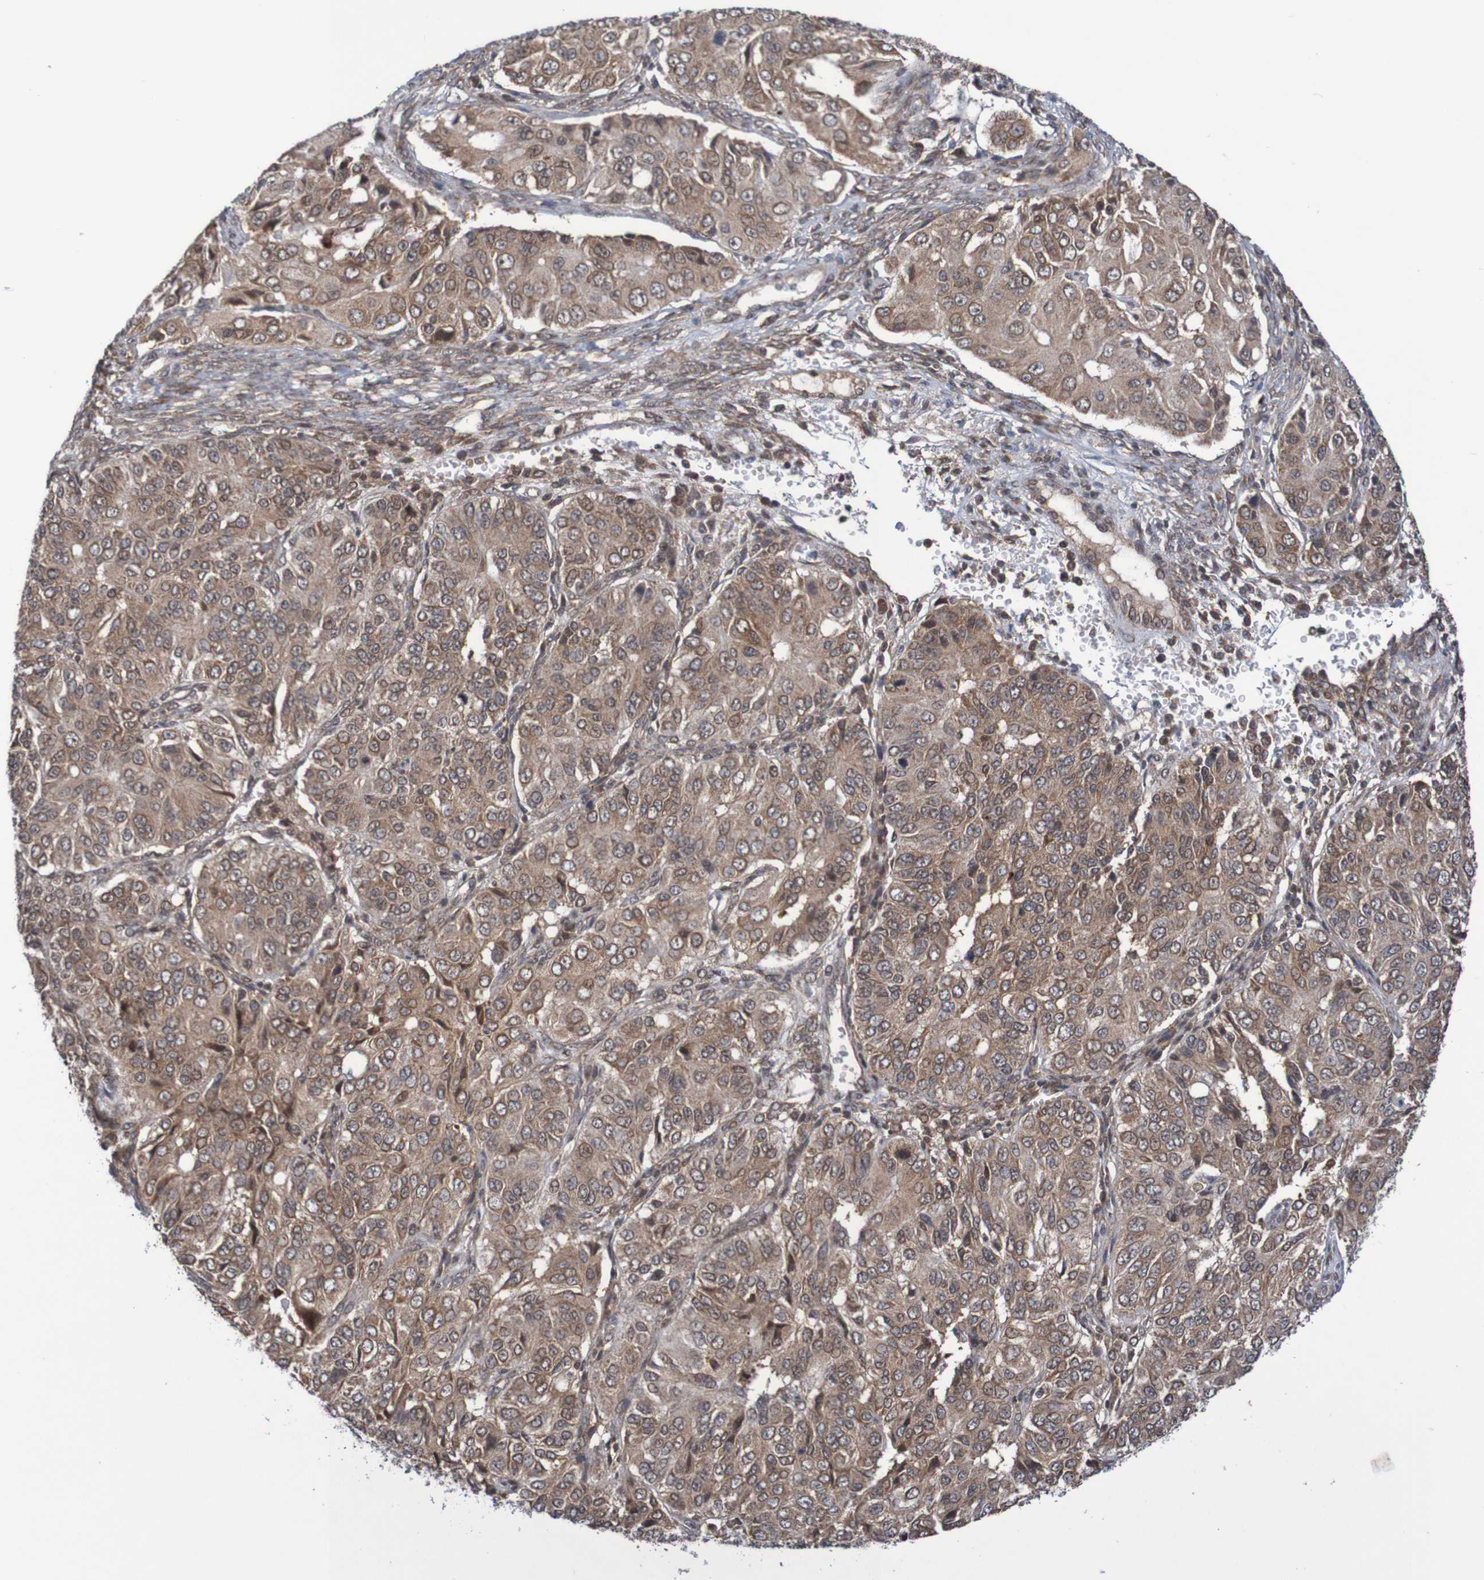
{"staining": {"intensity": "moderate", "quantity": ">75%", "location": "cytoplasmic/membranous"}, "tissue": "ovarian cancer", "cell_type": "Tumor cells", "image_type": "cancer", "snomed": [{"axis": "morphology", "description": "Carcinoma, endometroid"}, {"axis": "topography", "description": "Ovary"}], "caption": "Immunohistochemical staining of endometroid carcinoma (ovarian) displays medium levels of moderate cytoplasmic/membranous protein positivity in approximately >75% of tumor cells. The staining was performed using DAB, with brown indicating positive protein expression. Nuclei are stained blue with hematoxylin.", "gene": "ITLN1", "patient": {"sex": "female", "age": 51}}